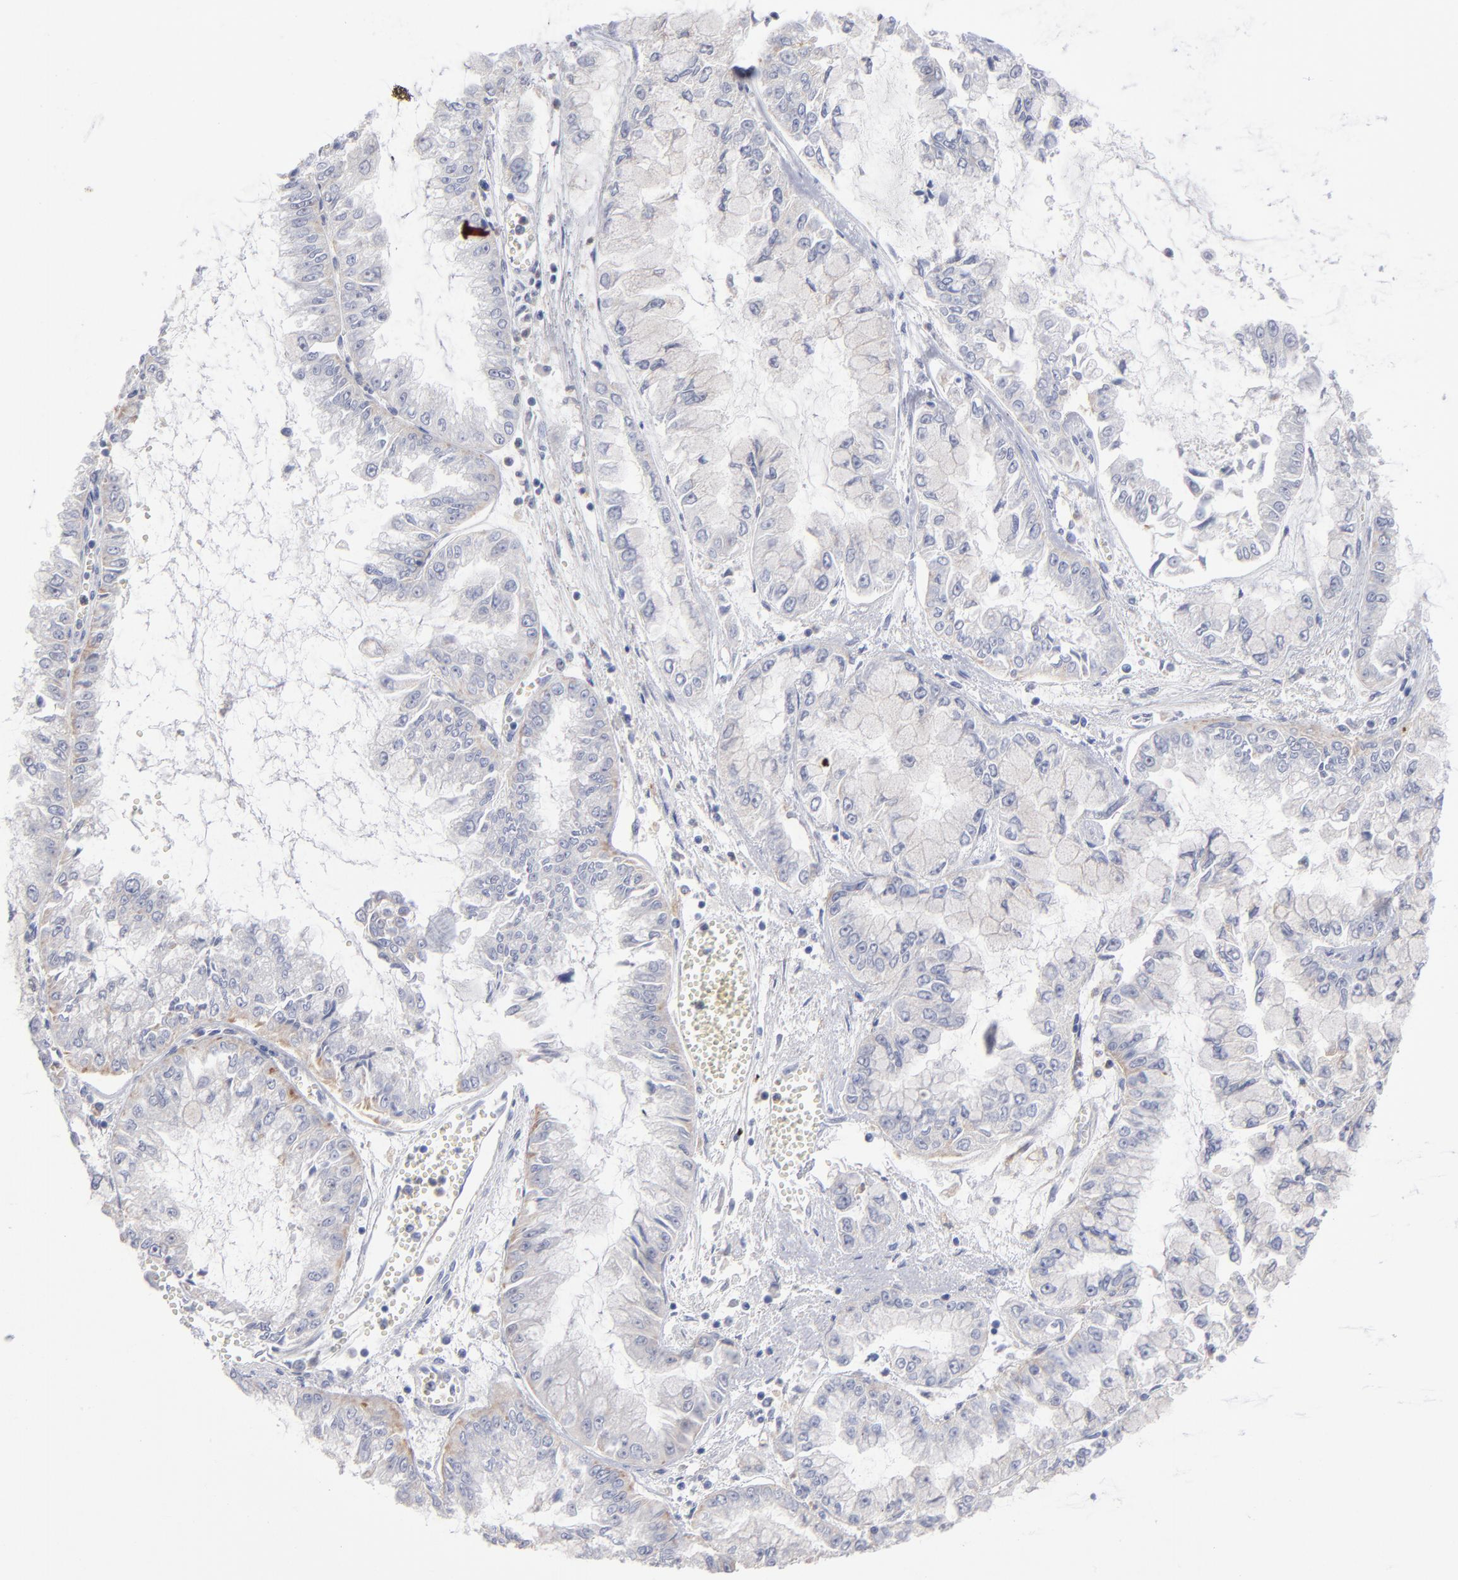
{"staining": {"intensity": "weak", "quantity": "<25%", "location": "cytoplasmic/membranous"}, "tissue": "liver cancer", "cell_type": "Tumor cells", "image_type": "cancer", "snomed": [{"axis": "morphology", "description": "Cholangiocarcinoma"}, {"axis": "topography", "description": "Liver"}], "caption": "A high-resolution histopathology image shows immunohistochemistry staining of liver cancer (cholangiocarcinoma), which reveals no significant positivity in tumor cells. (IHC, brightfield microscopy, high magnification).", "gene": "RRAGB", "patient": {"sex": "female", "age": 79}}